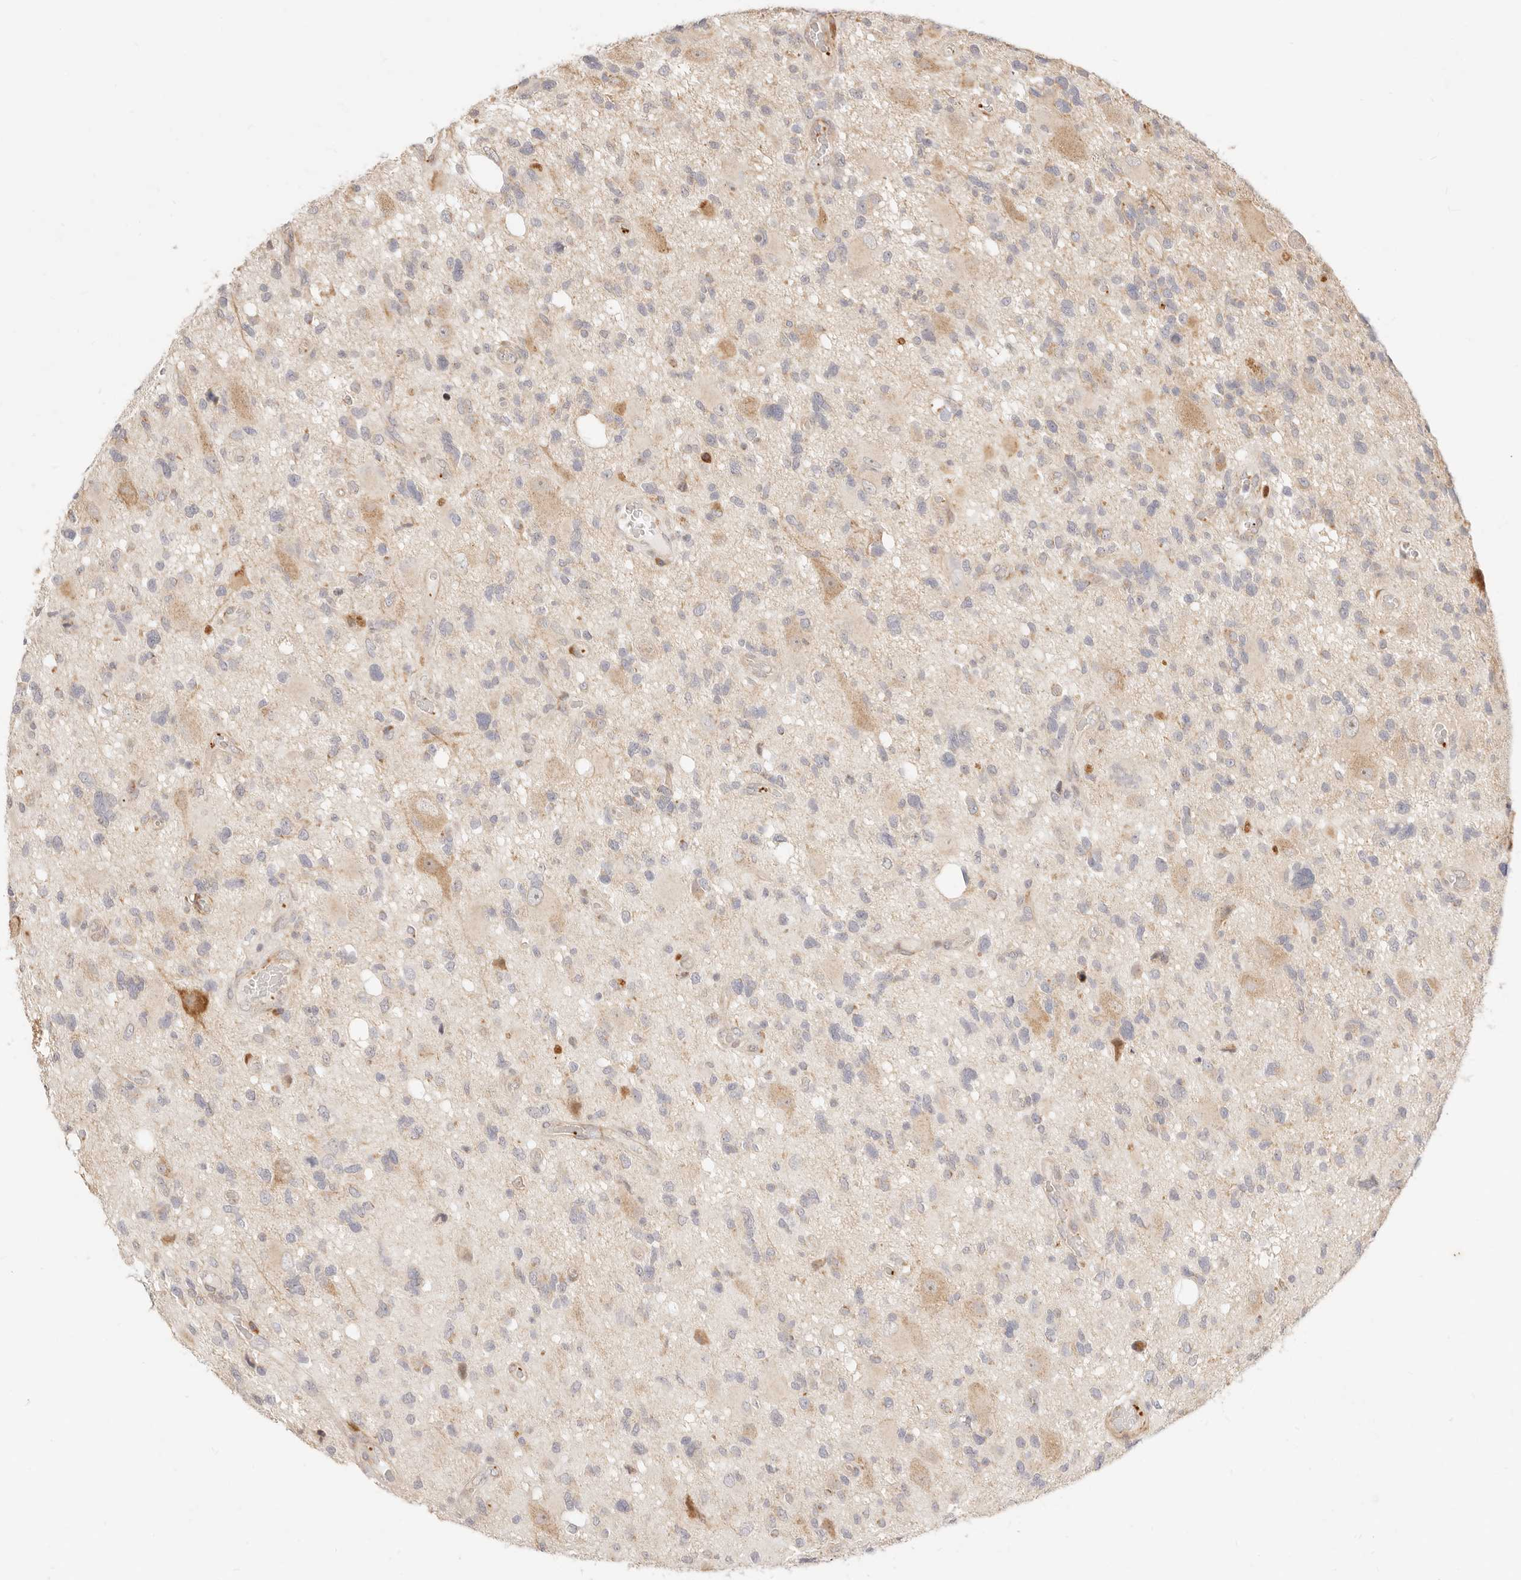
{"staining": {"intensity": "negative", "quantity": "none", "location": "none"}, "tissue": "glioma", "cell_type": "Tumor cells", "image_type": "cancer", "snomed": [{"axis": "morphology", "description": "Glioma, malignant, High grade"}, {"axis": "topography", "description": "Brain"}], "caption": "Immunohistochemical staining of human malignant glioma (high-grade) demonstrates no significant staining in tumor cells.", "gene": "UBXN10", "patient": {"sex": "male", "age": 33}}